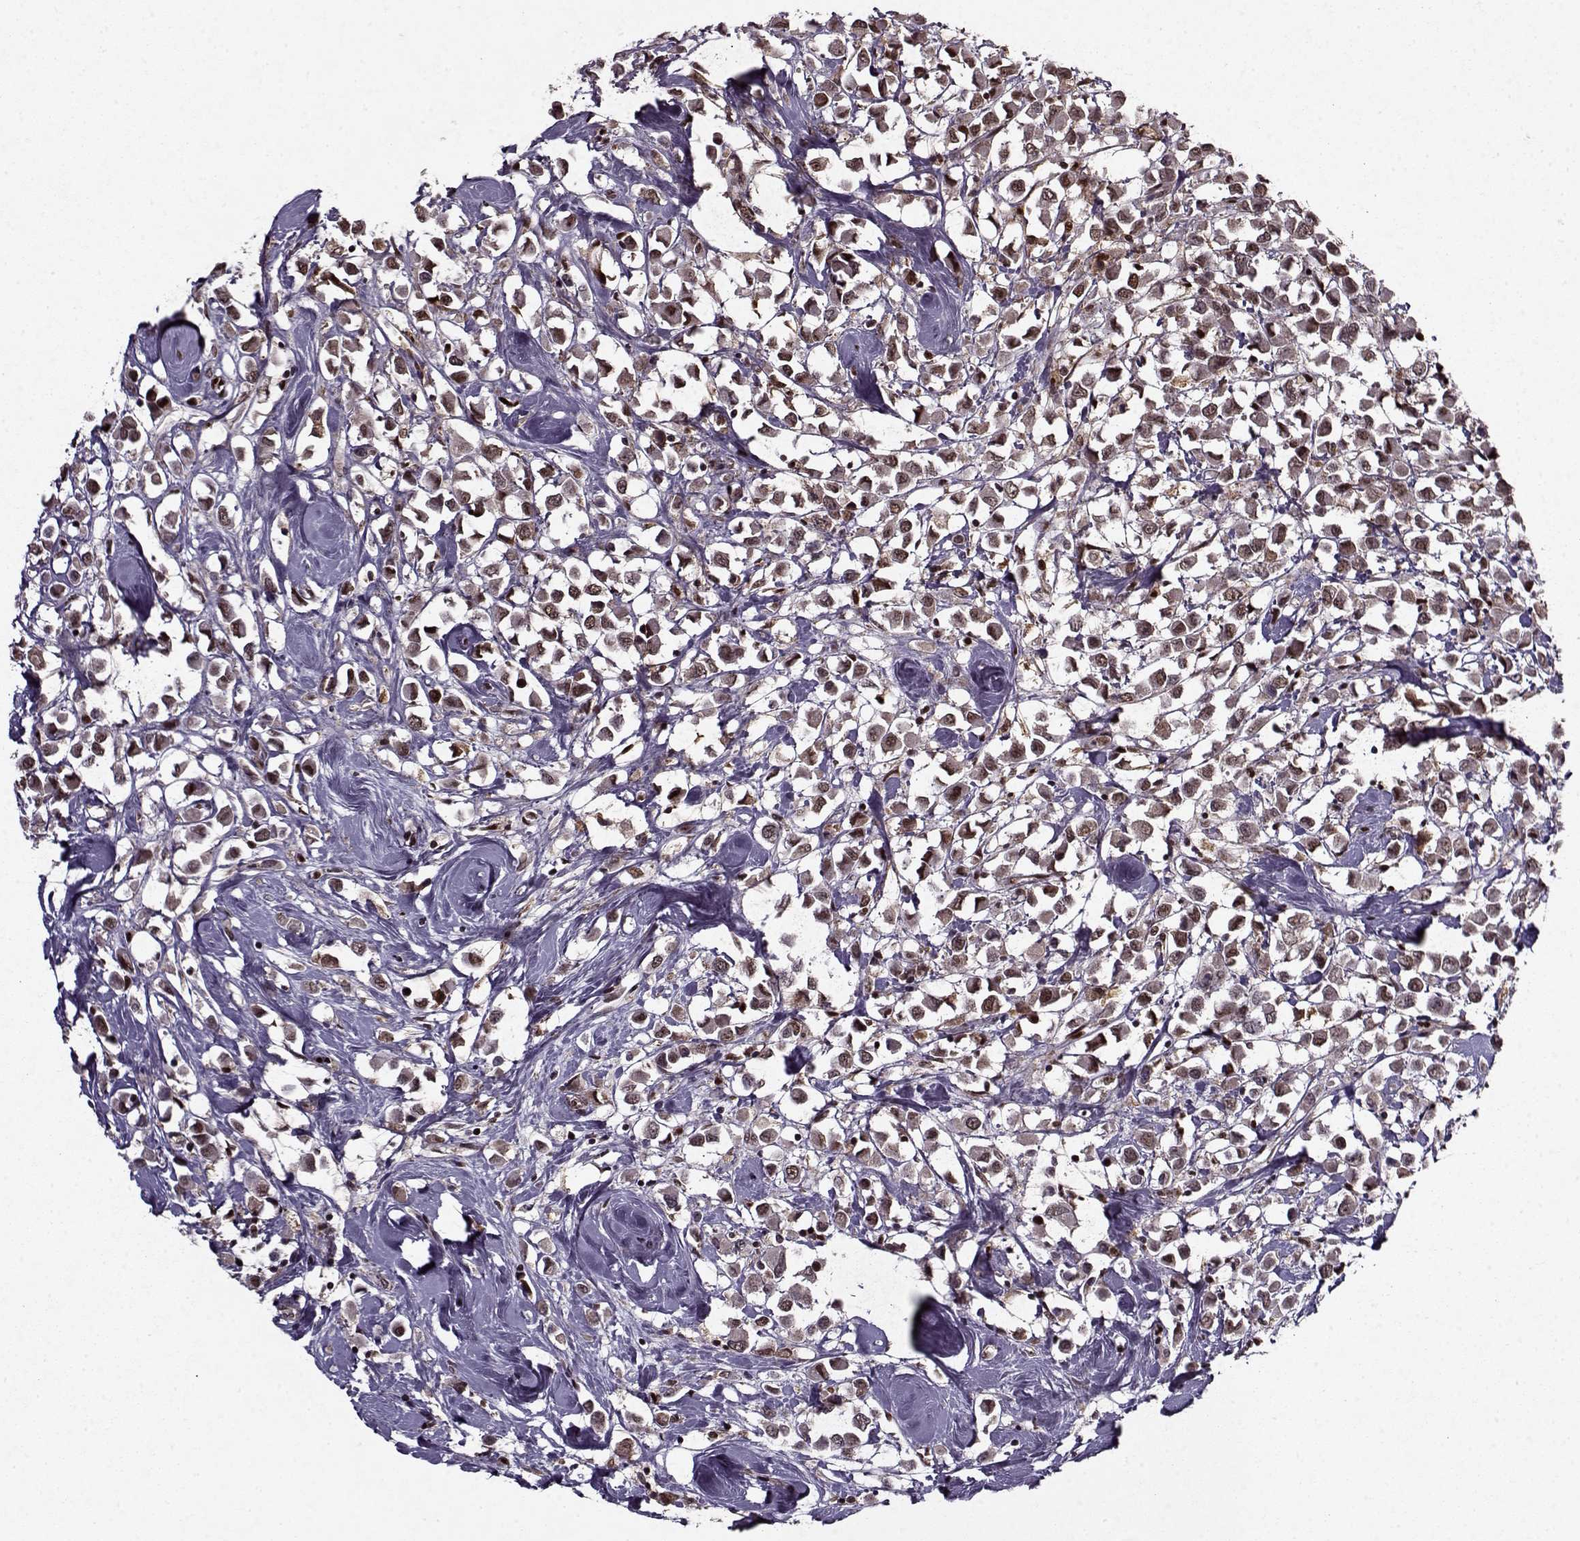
{"staining": {"intensity": "weak", "quantity": ">75%", "location": "nuclear"}, "tissue": "breast cancer", "cell_type": "Tumor cells", "image_type": "cancer", "snomed": [{"axis": "morphology", "description": "Duct carcinoma"}, {"axis": "topography", "description": "Breast"}], "caption": "A high-resolution photomicrograph shows IHC staining of breast cancer, which reveals weak nuclear staining in about >75% of tumor cells.", "gene": "PSMA7", "patient": {"sex": "female", "age": 61}}